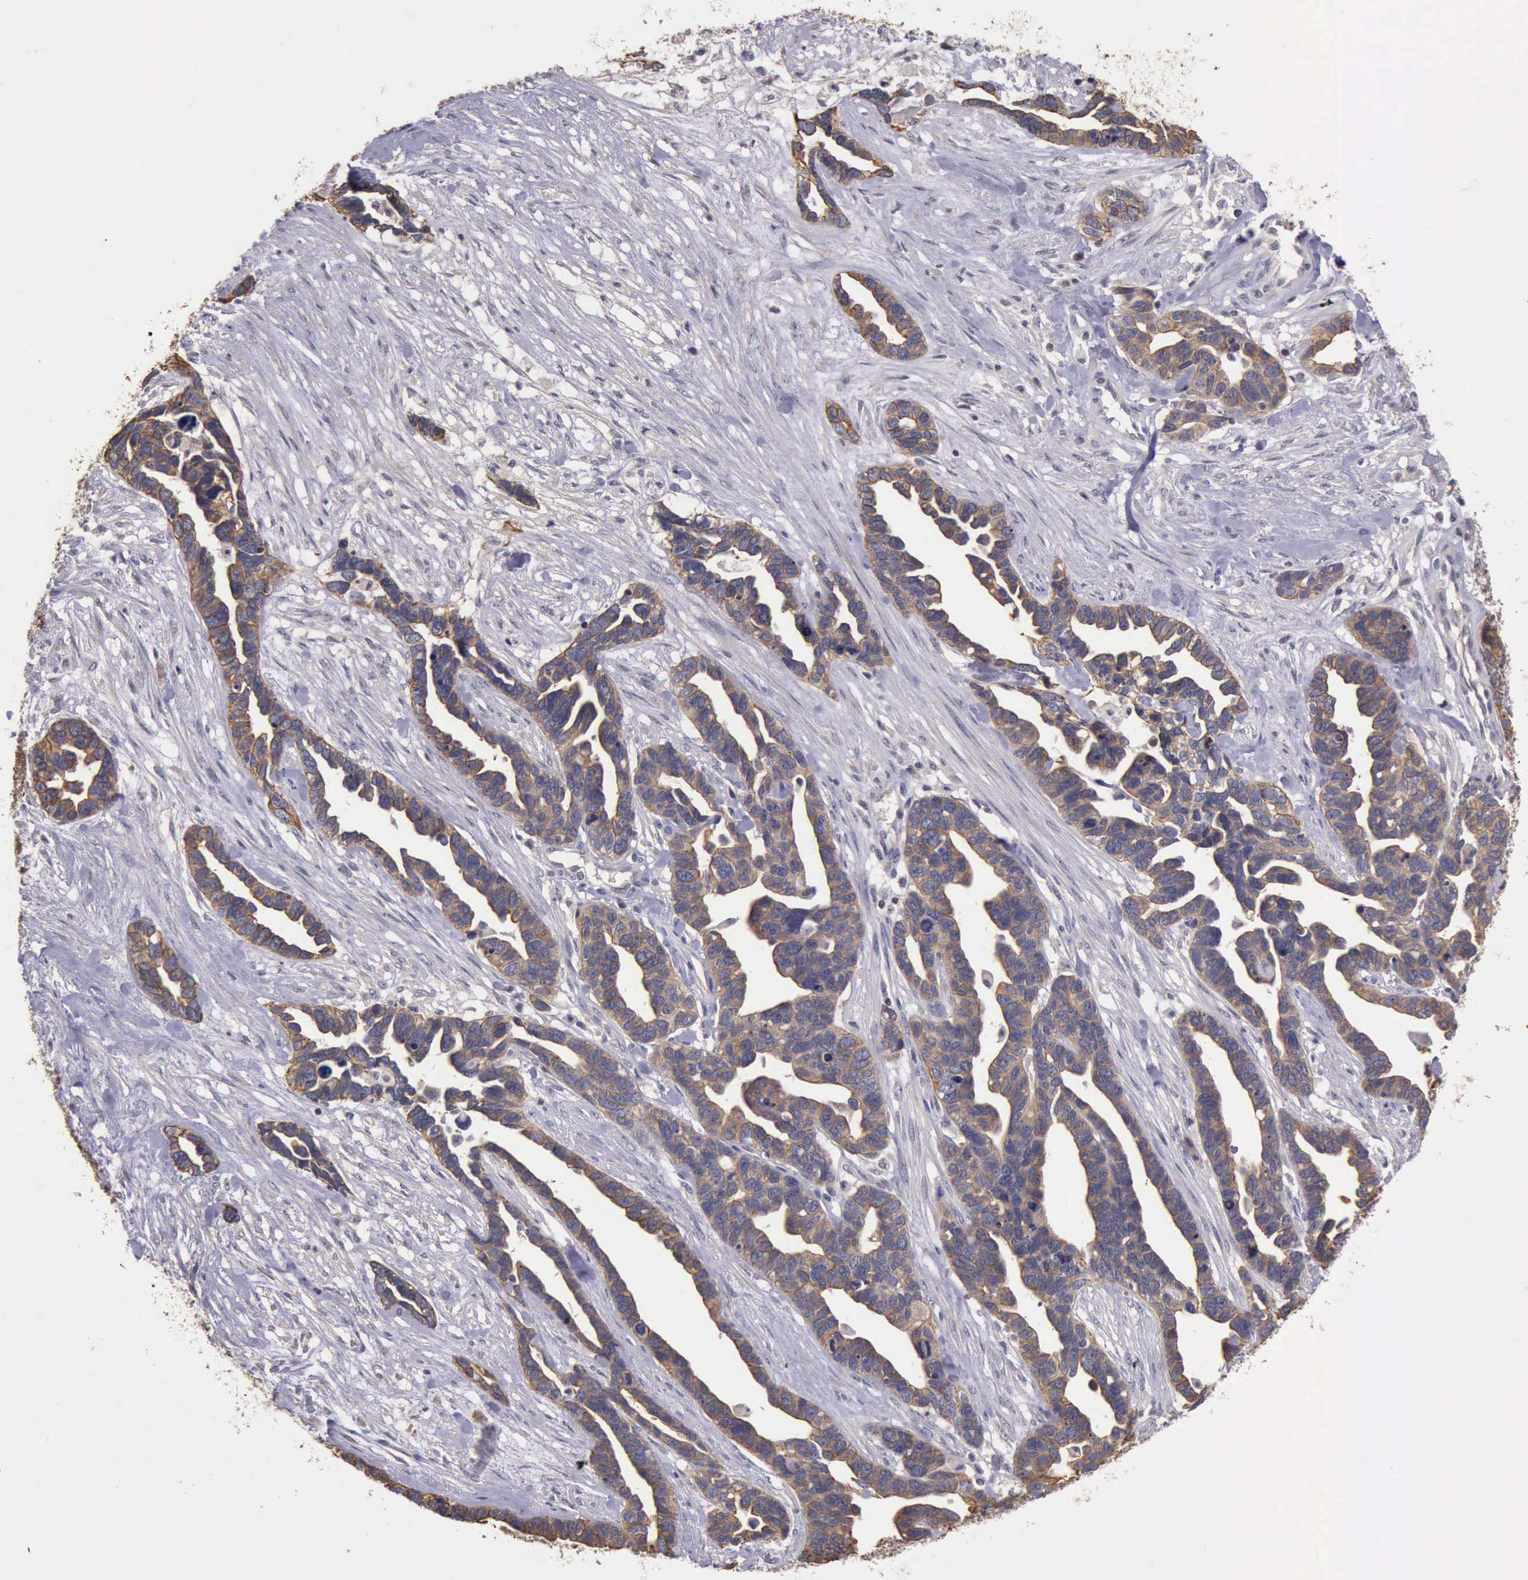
{"staining": {"intensity": "moderate", "quantity": ">75%", "location": "cytoplasmic/membranous"}, "tissue": "ovarian cancer", "cell_type": "Tumor cells", "image_type": "cancer", "snomed": [{"axis": "morphology", "description": "Cystadenocarcinoma, serous, NOS"}, {"axis": "topography", "description": "Ovary"}], "caption": "Immunohistochemistry of serous cystadenocarcinoma (ovarian) displays medium levels of moderate cytoplasmic/membranous positivity in about >75% of tumor cells.", "gene": "RAB39B", "patient": {"sex": "female", "age": 54}}